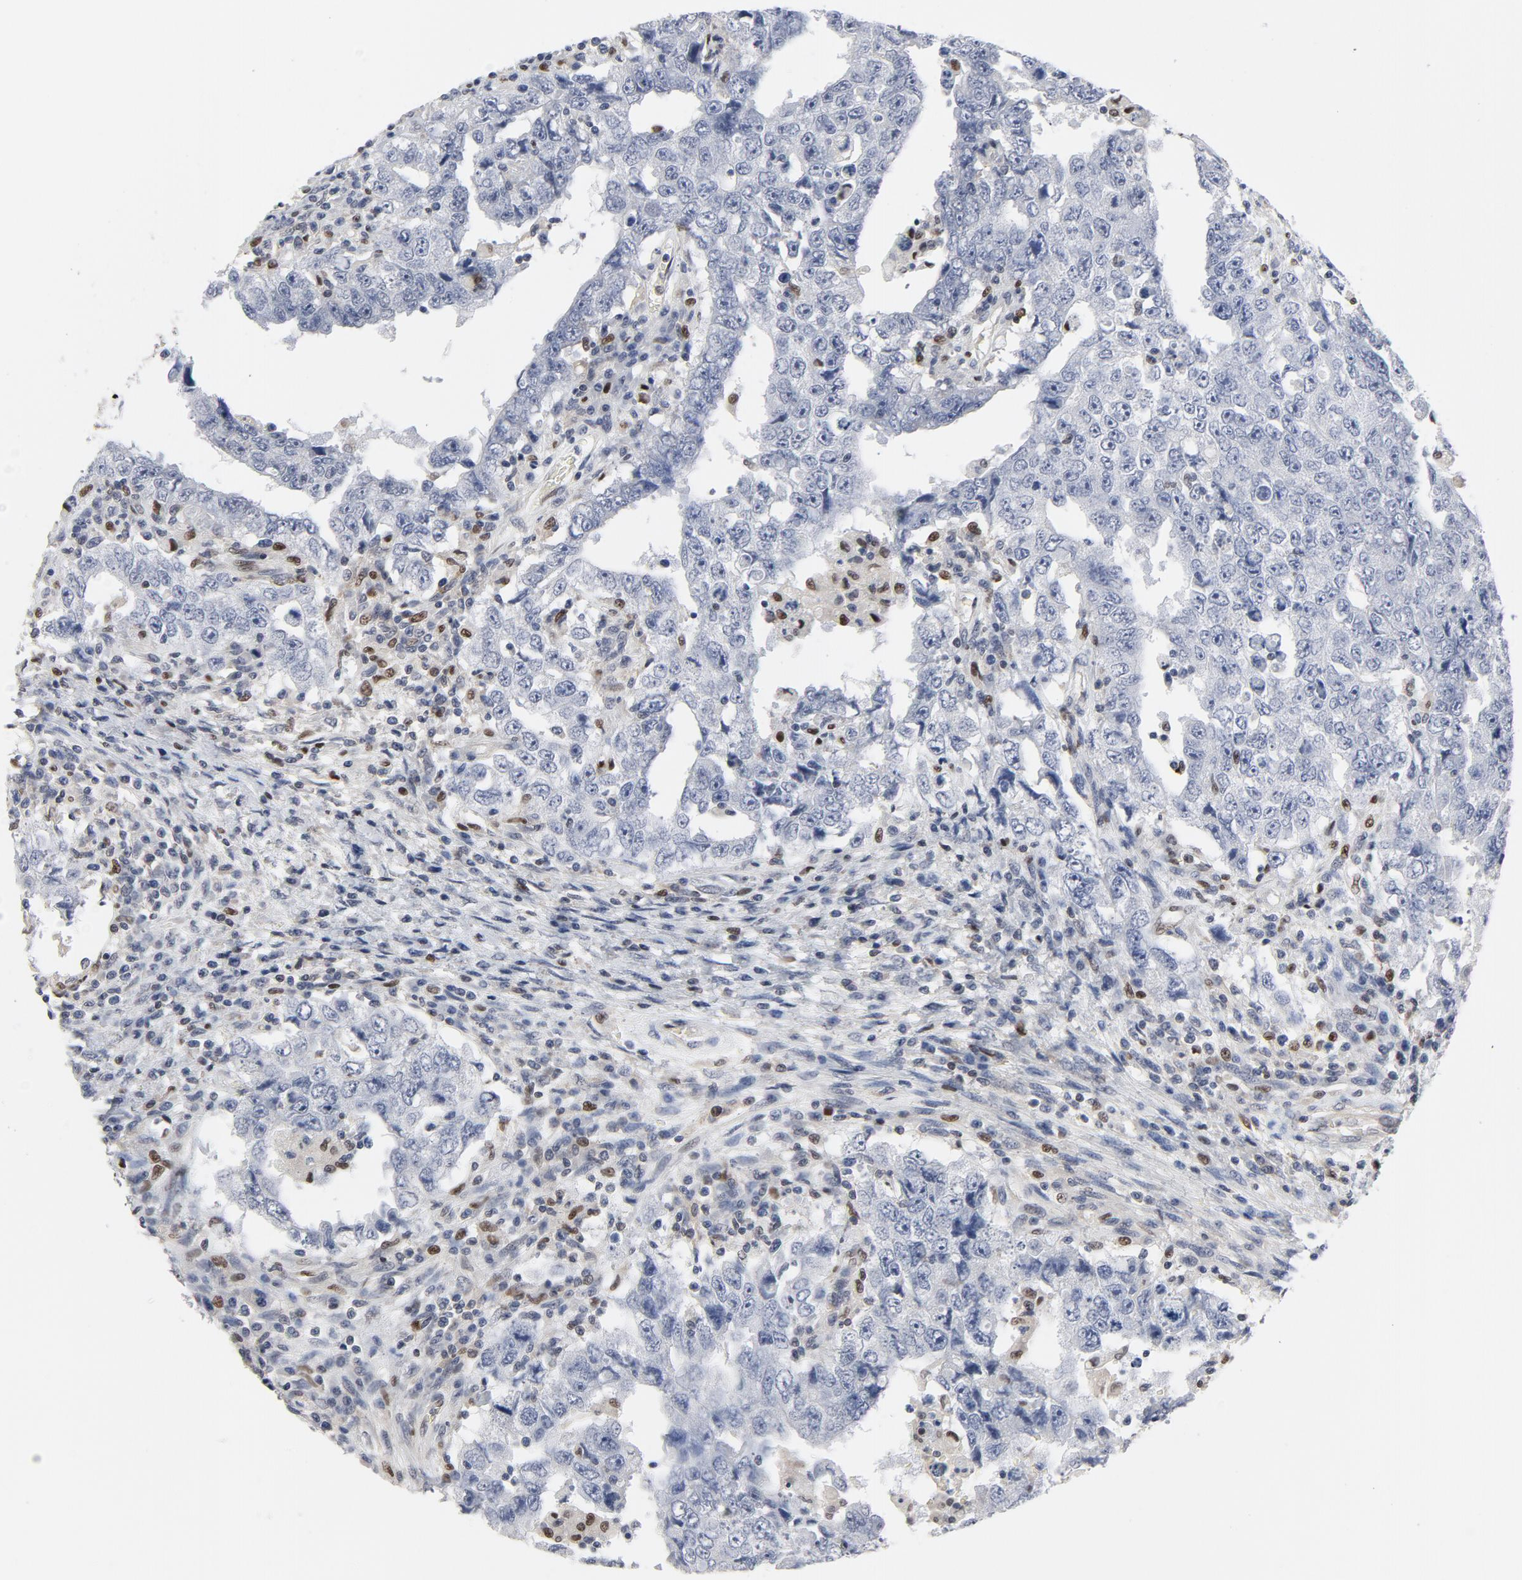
{"staining": {"intensity": "negative", "quantity": "none", "location": "none"}, "tissue": "testis cancer", "cell_type": "Tumor cells", "image_type": "cancer", "snomed": [{"axis": "morphology", "description": "Carcinoma, Embryonal, NOS"}, {"axis": "topography", "description": "Testis"}], "caption": "Immunohistochemistry (IHC) of human embryonal carcinoma (testis) displays no staining in tumor cells. Nuclei are stained in blue.", "gene": "NFKB1", "patient": {"sex": "male", "age": 26}}